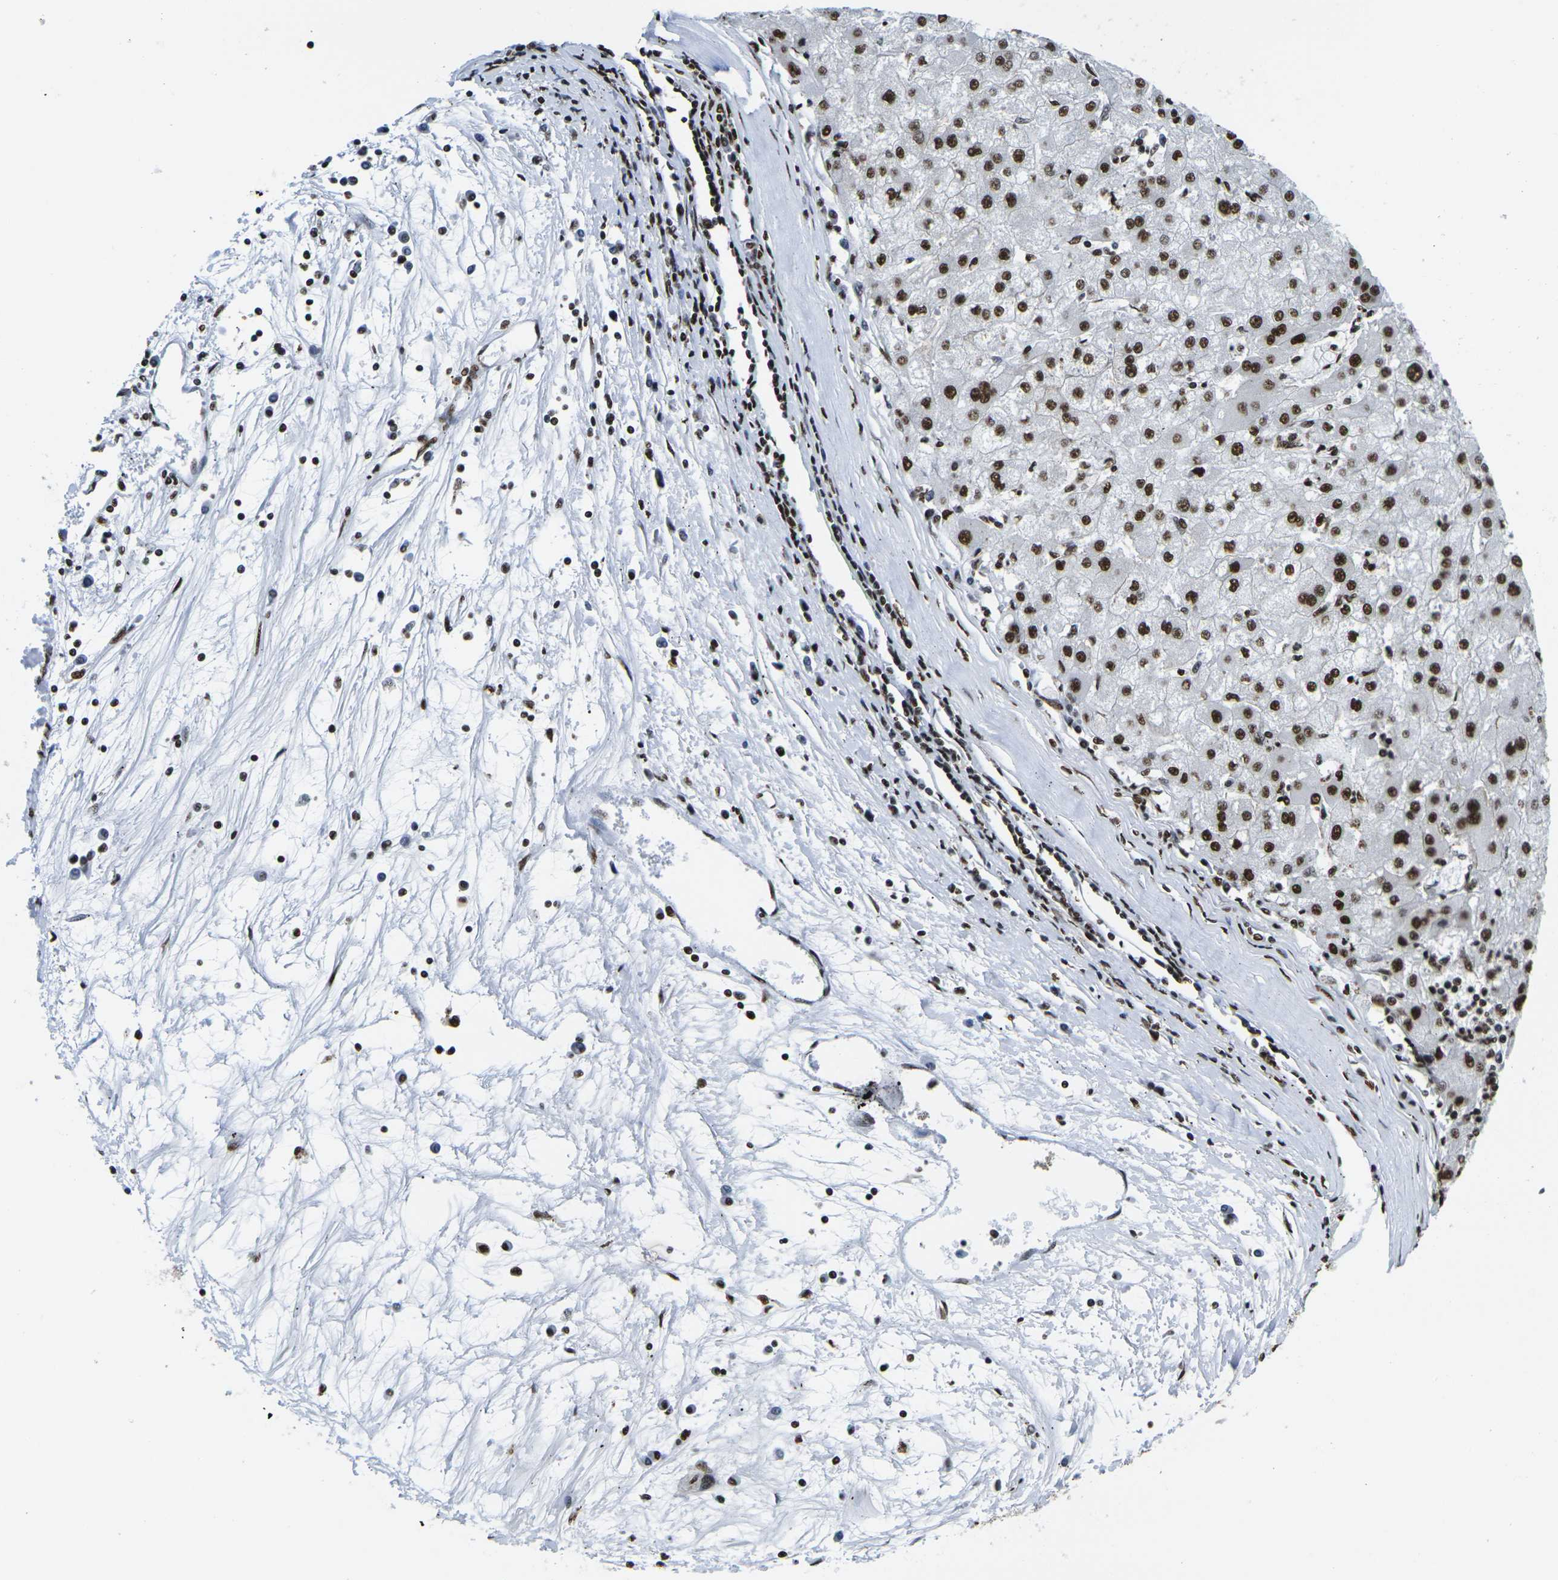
{"staining": {"intensity": "strong", "quantity": "25%-75%", "location": "nuclear"}, "tissue": "liver cancer", "cell_type": "Tumor cells", "image_type": "cancer", "snomed": [{"axis": "morphology", "description": "Carcinoma, Hepatocellular, NOS"}, {"axis": "topography", "description": "Liver"}], "caption": "An image of hepatocellular carcinoma (liver) stained for a protein shows strong nuclear brown staining in tumor cells. (DAB (3,3'-diaminobenzidine) IHC with brightfield microscopy, high magnification).", "gene": "SMARCC1", "patient": {"sex": "male", "age": 72}}